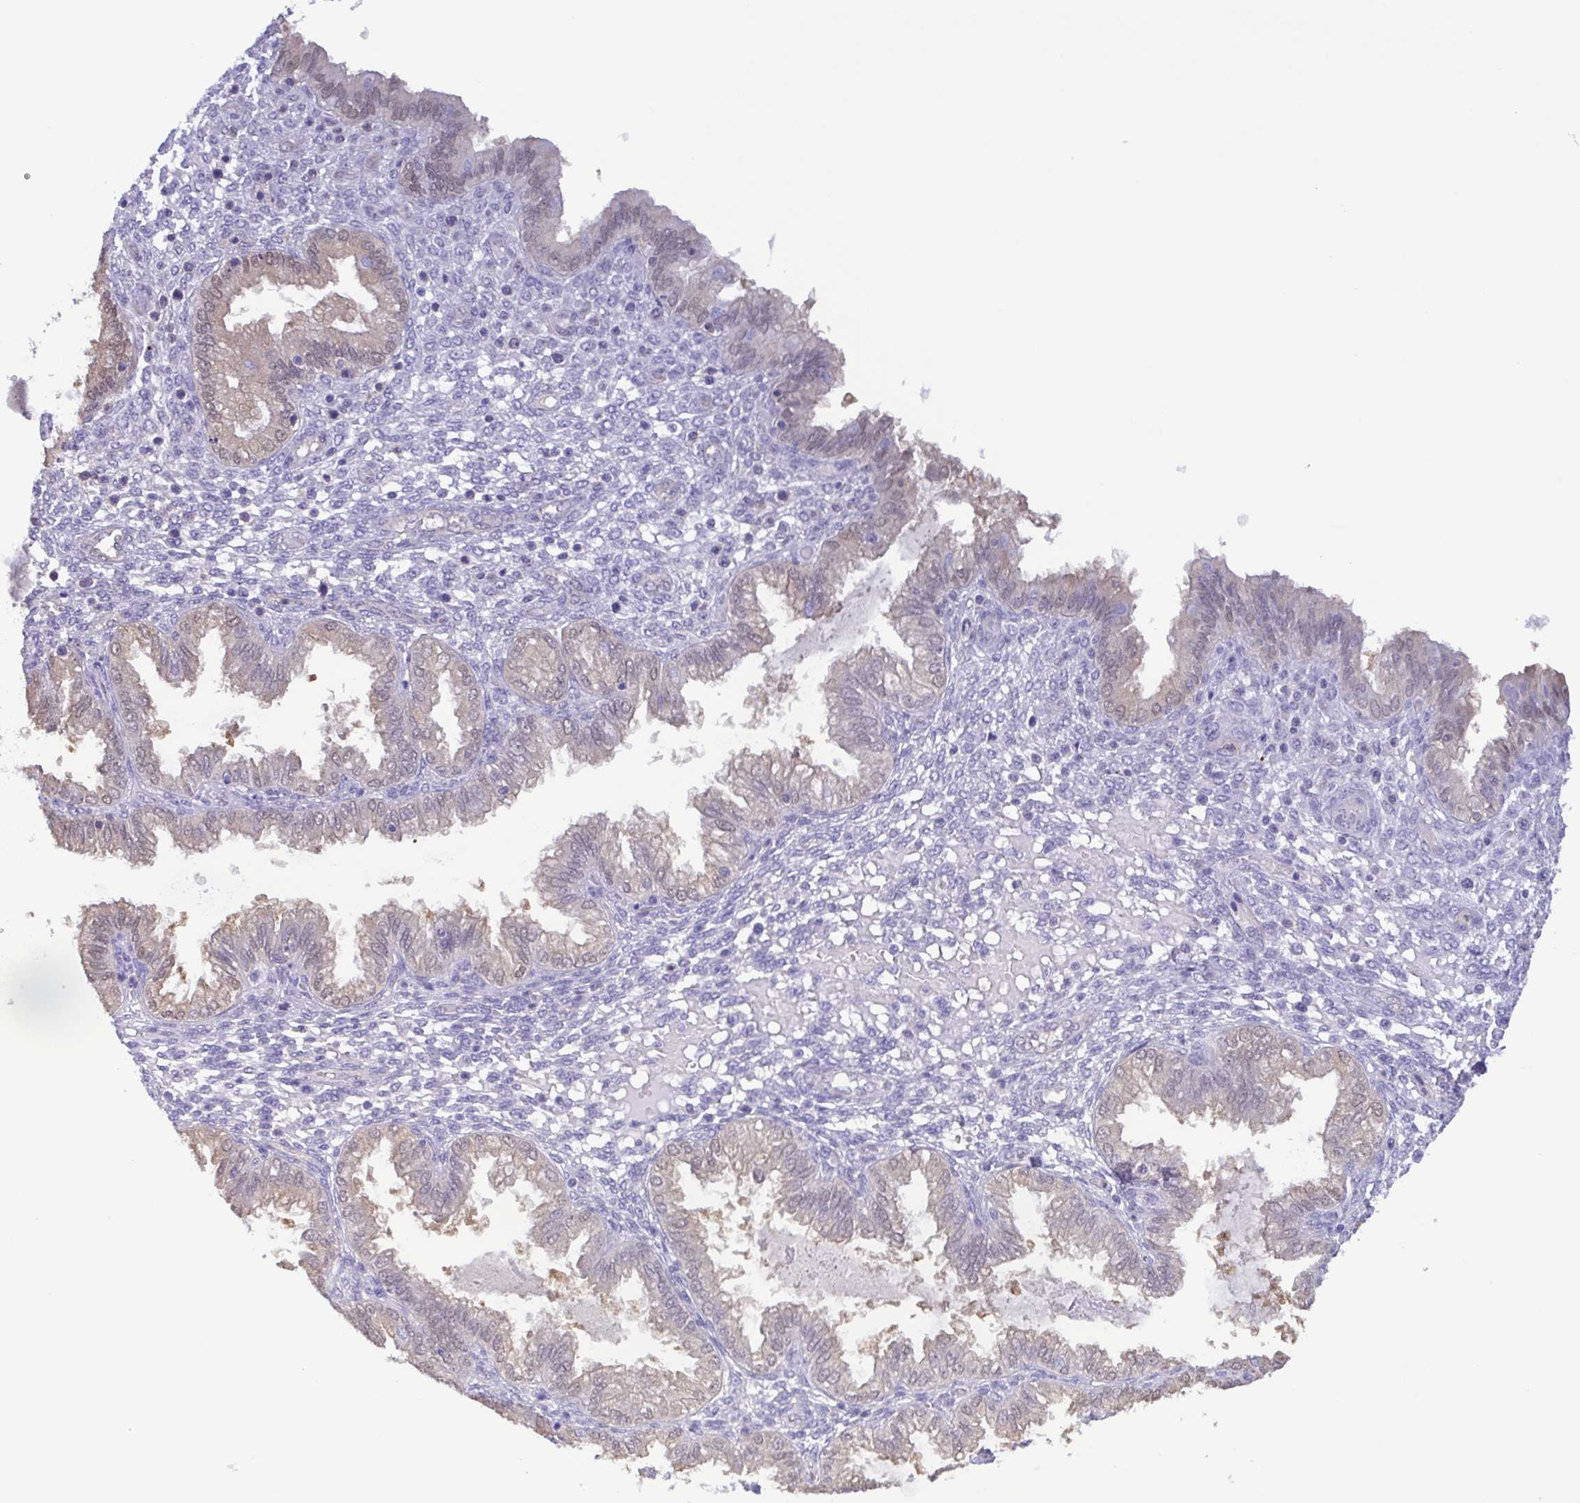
{"staining": {"intensity": "negative", "quantity": "none", "location": "none"}, "tissue": "endometrium", "cell_type": "Cells in endometrial stroma", "image_type": "normal", "snomed": [{"axis": "morphology", "description": "Normal tissue, NOS"}, {"axis": "topography", "description": "Endometrium"}], "caption": "An immunohistochemistry (IHC) photomicrograph of unremarkable endometrium is shown. There is no staining in cells in endometrial stroma of endometrium.", "gene": "LDHC", "patient": {"sex": "female", "age": 33}}